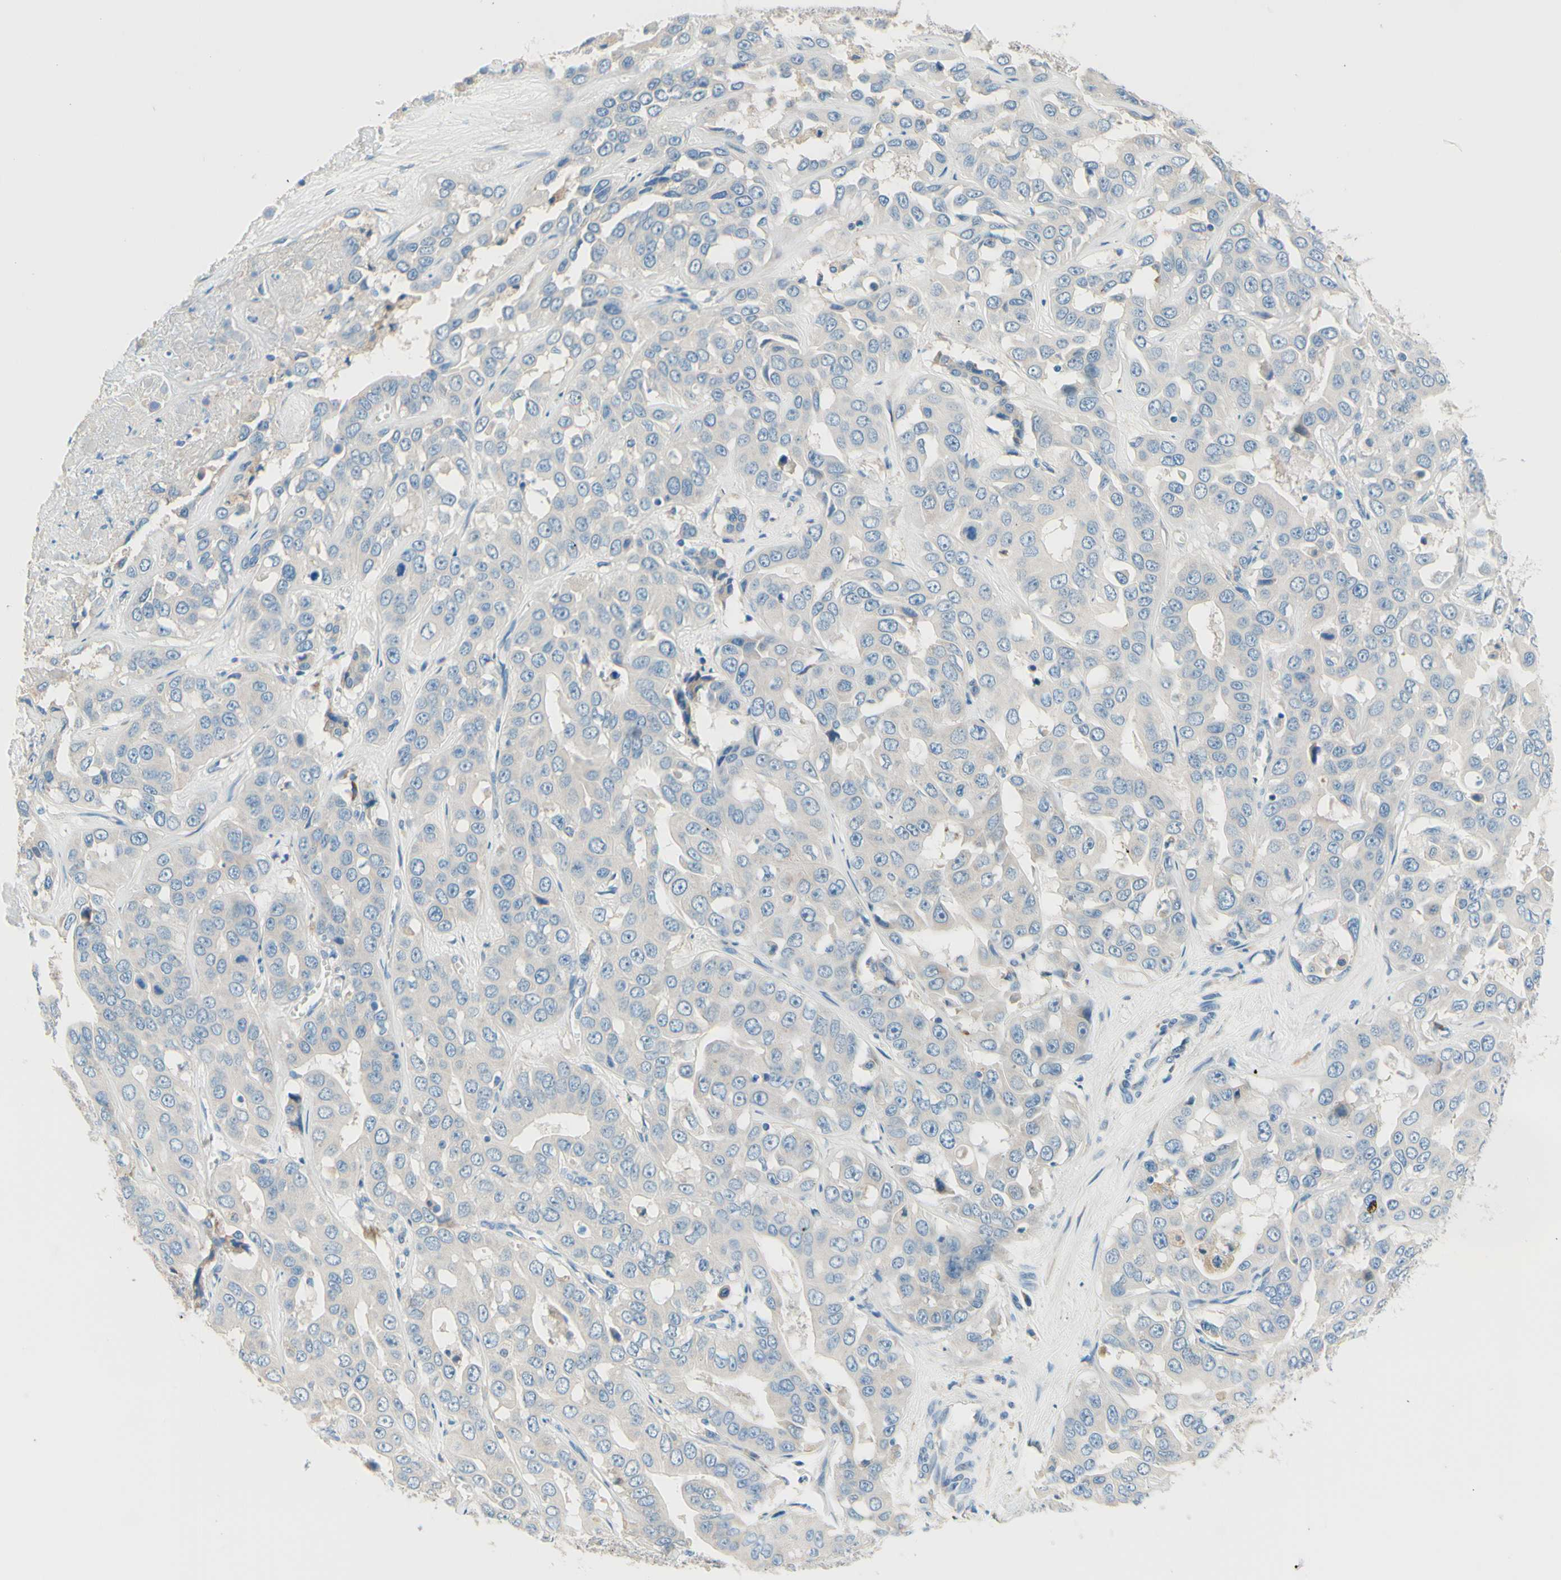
{"staining": {"intensity": "negative", "quantity": "none", "location": "none"}, "tissue": "liver cancer", "cell_type": "Tumor cells", "image_type": "cancer", "snomed": [{"axis": "morphology", "description": "Cholangiocarcinoma"}, {"axis": "topography", "description": "Liver"}], "caption": "Immunohistochemistry (IHC) of human cholangiocarcinoma (liver) displays no staining in tumor cells.", "gene": "PASD1", "patient": {"sex": "female", "age": 52}}